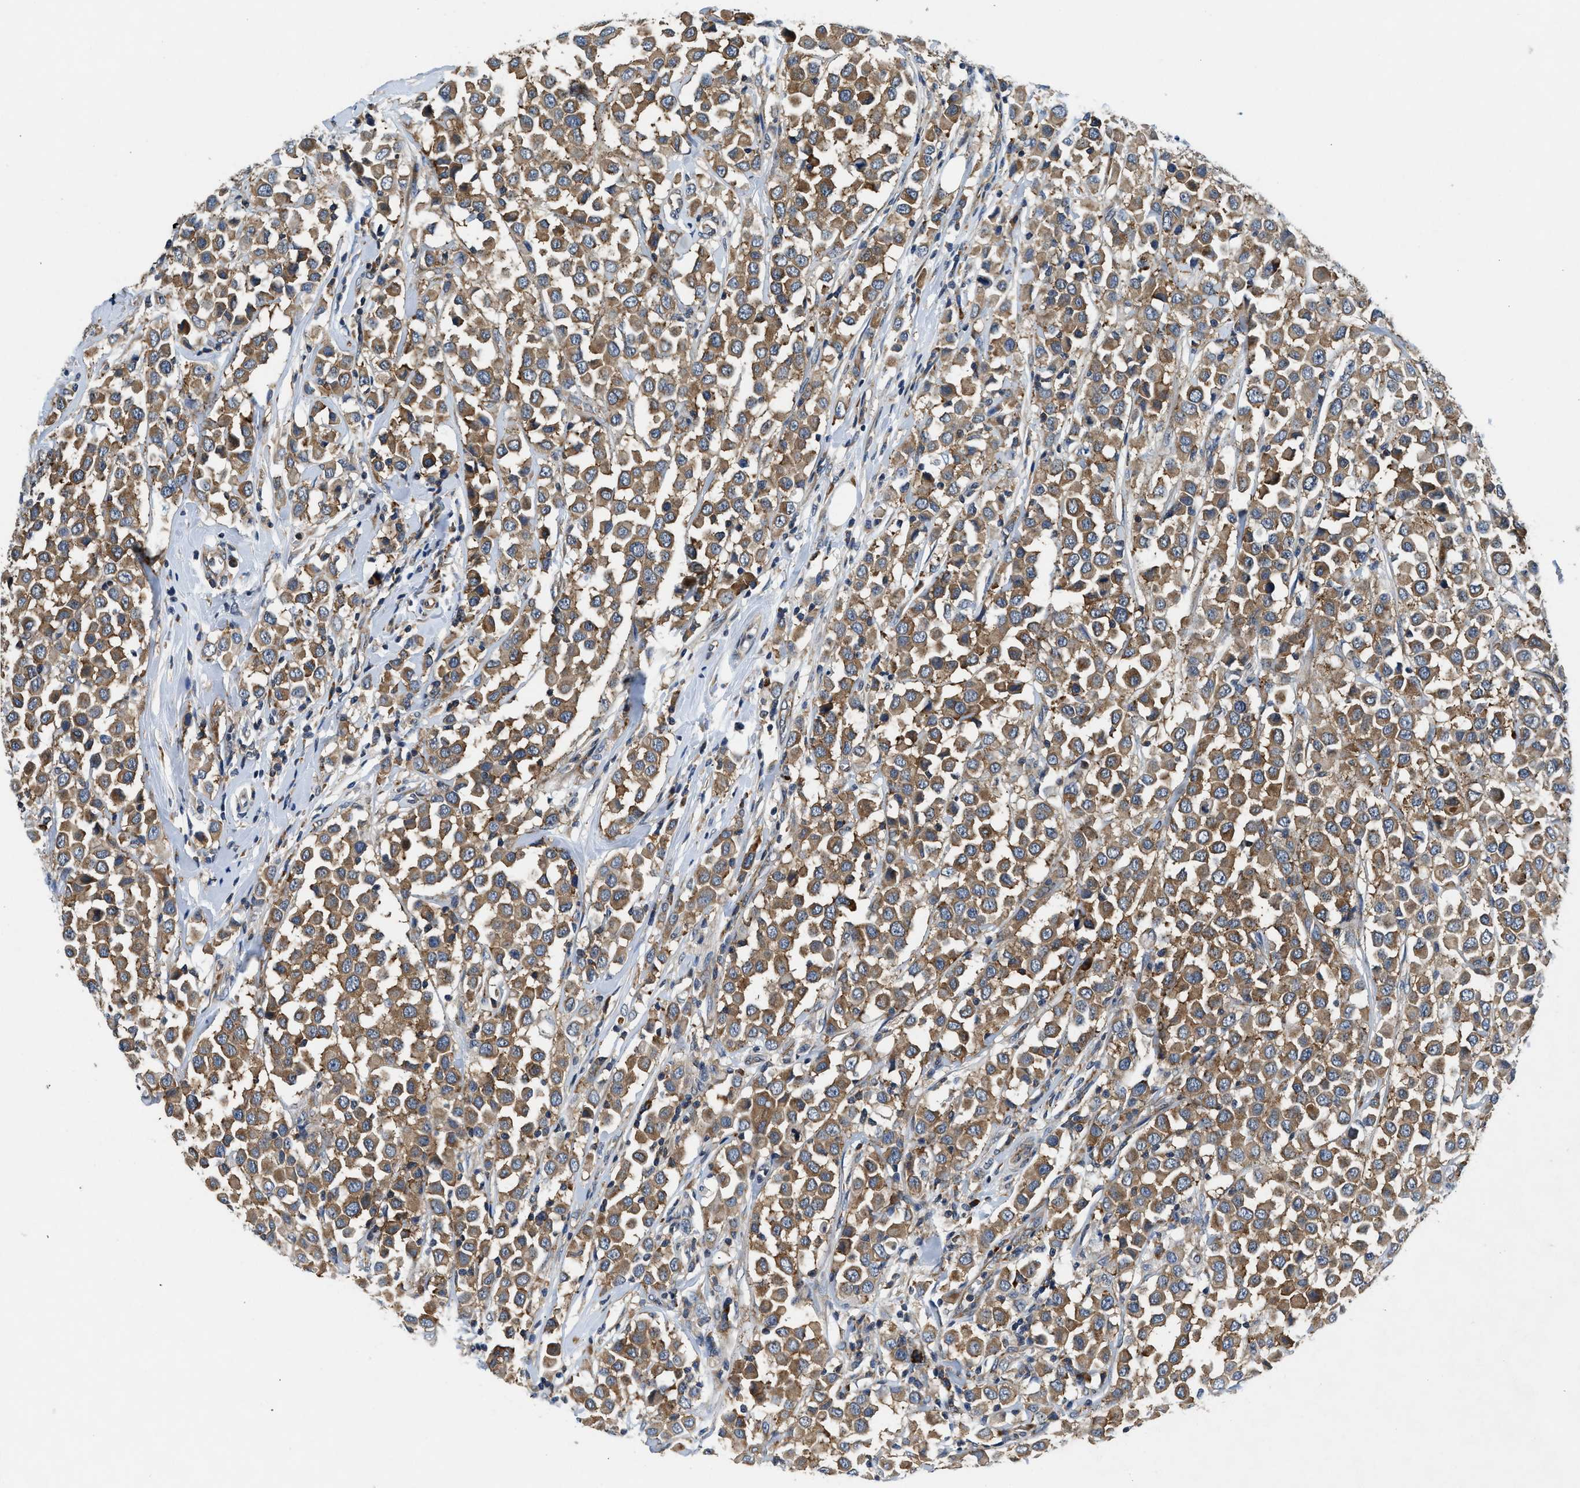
{"staining": {"intensity": "moderate", "quantity": ">75%", "location": "cytoplasmic/membranous"}, "tissue": "breast cancer", "cell_type": "Tumor cells", "image_type": "cancer", "snomed": [{"axis": "morphology", "description": "Duct carcinoma"}, {"axis": "topography", "description": "Breast"}], "caption": "Protein staining by immunohistochemistry reveals moderate cytoplasmic/membranous positivity in about >75% of tumor cells in breast cancer.", "gene": "PA2G4", "patient": {"sex": "female", "age": 61}}